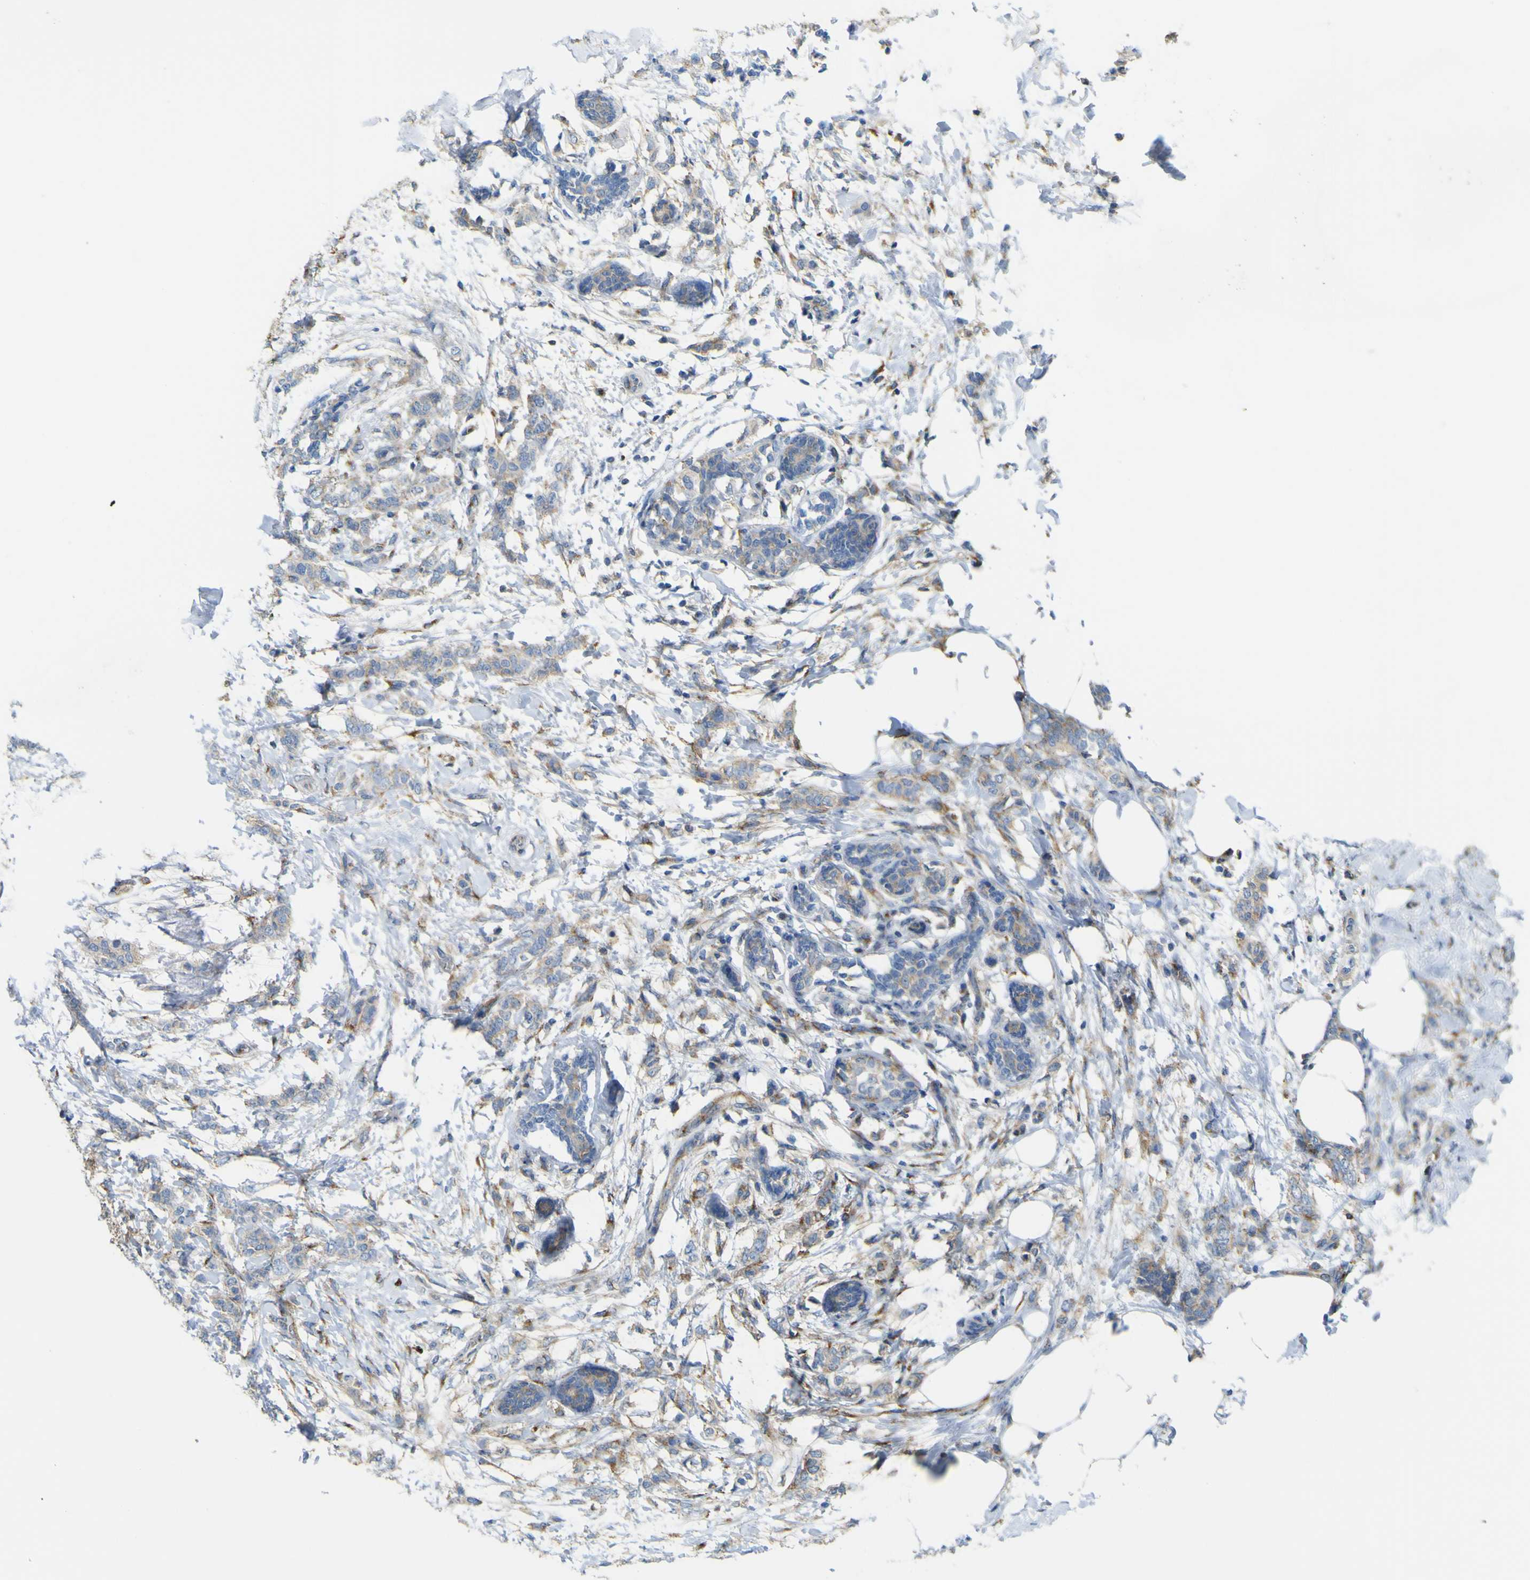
{"staining": {"intensity": "weak", "quantity": ">75%", "location": "cytoplasmic/membranous"}, "tissue": "breast cancer", "cell_type": "Tumor cells", "image_type": "cancer", "snomed": [{"axis": "morphology", "description": "Lobular carcinoma, in situ"}, {"axis": "morphology", "description": "Lobular carcinoma"}, {"axis": "topography", "description": "Breast"}], "caption": "The image exhibits a brown stain indicating the presence of a protein in the cytoplasmic/membranous of tumor cells in breast cancer (lobular carcinoma in situ).", "gene": "IGF2R", "patient": {"sex": "female", "age": 41}}